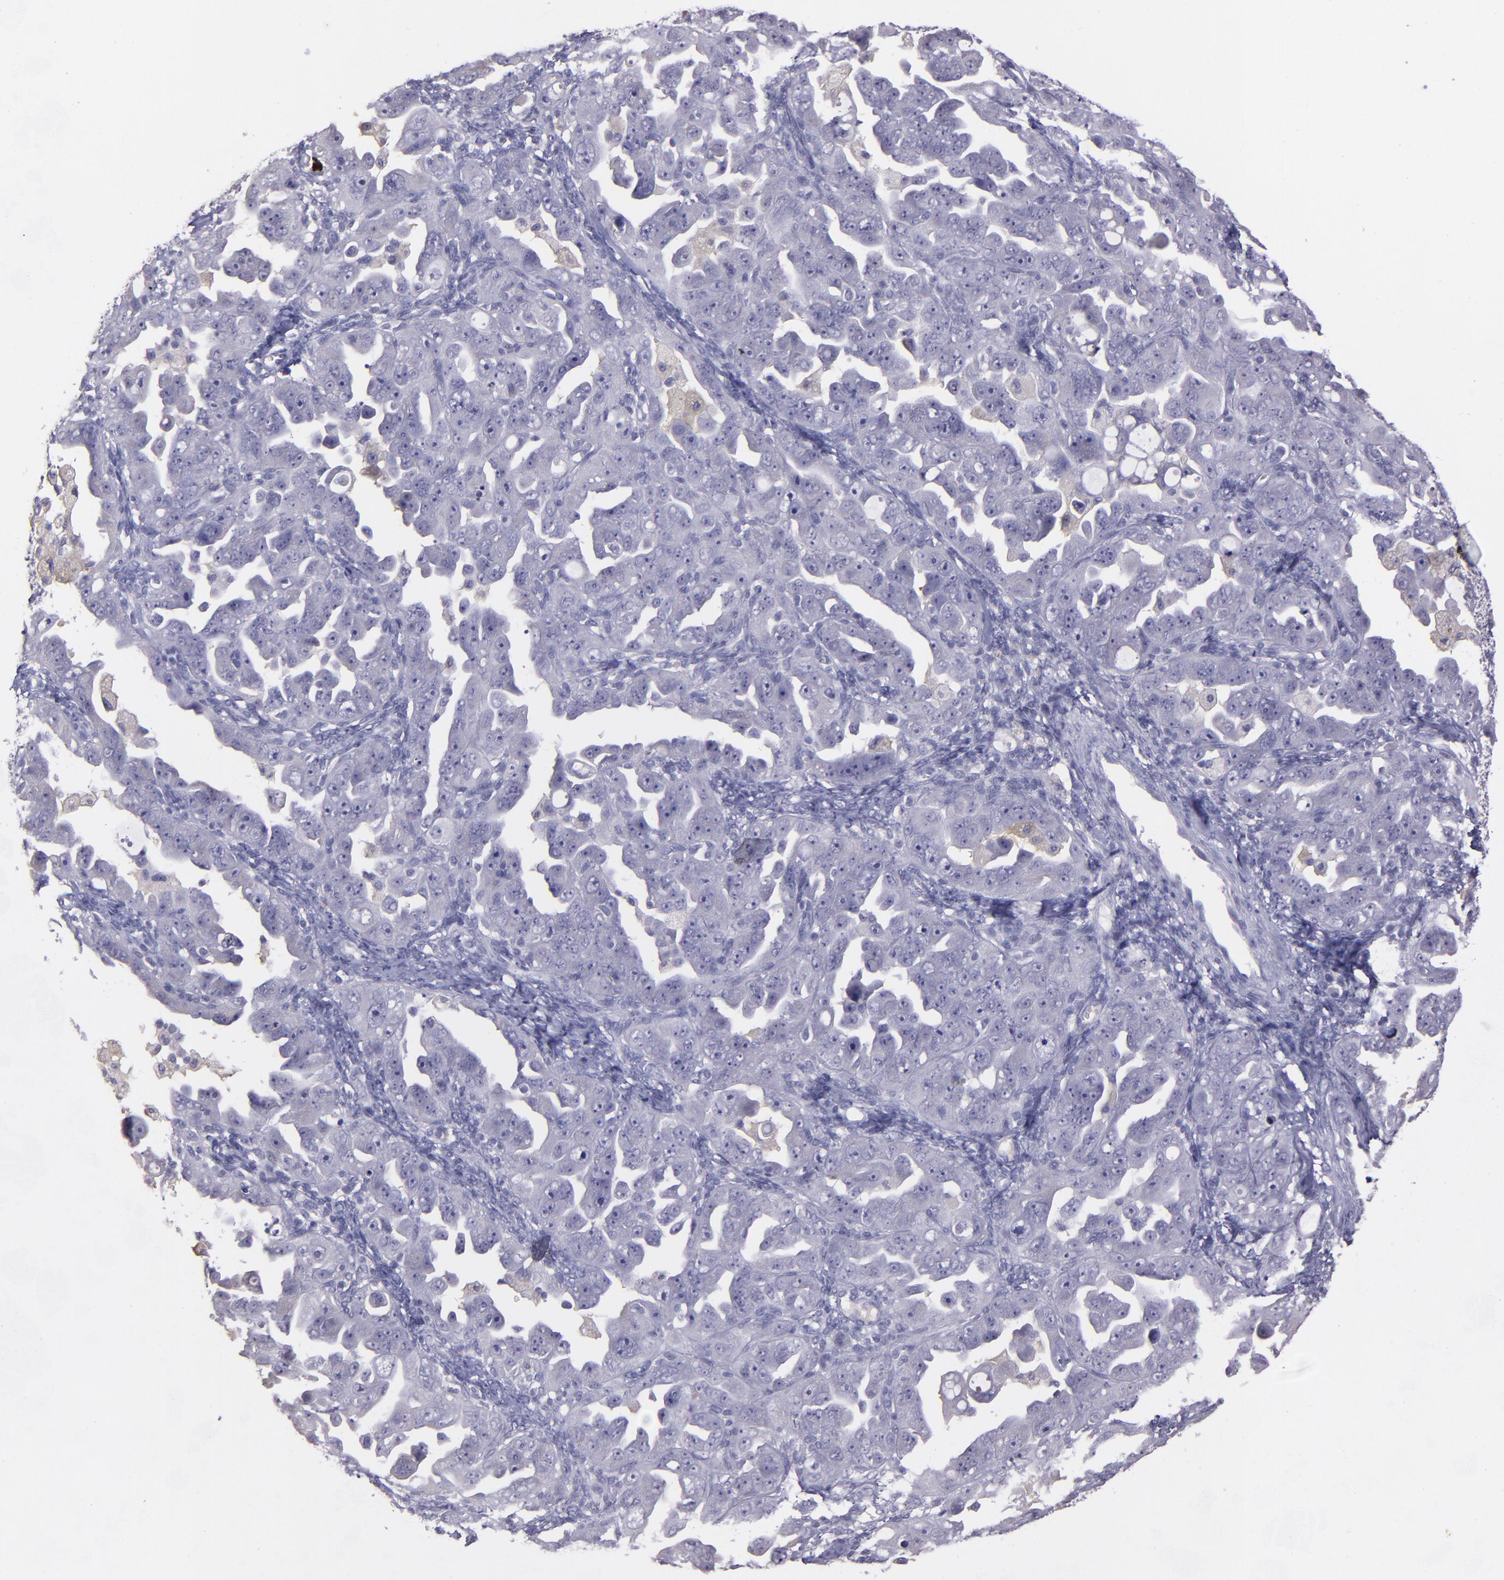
{"staining": {"intensity": "negative", "quantity": "none", "location": "none"}, "tissue": "ovarian cancer", "cell_type": "Tumor cells", "image_type": "cancer", "snomed": [{"axis": "morphology", "description": "Cystadenocarcinoma, serous, NOS"}, {"axis": "topography", "description": "Ovary"}], "caption": "Immunohistochemistry photomicrograph of human ovarian cancer (serous cystadenocarcinoma) stained for a protein (brown), which displays no expression in tumor cells.", "gene": "MASP1", "patient": {"sex": "female", "age": 66}}